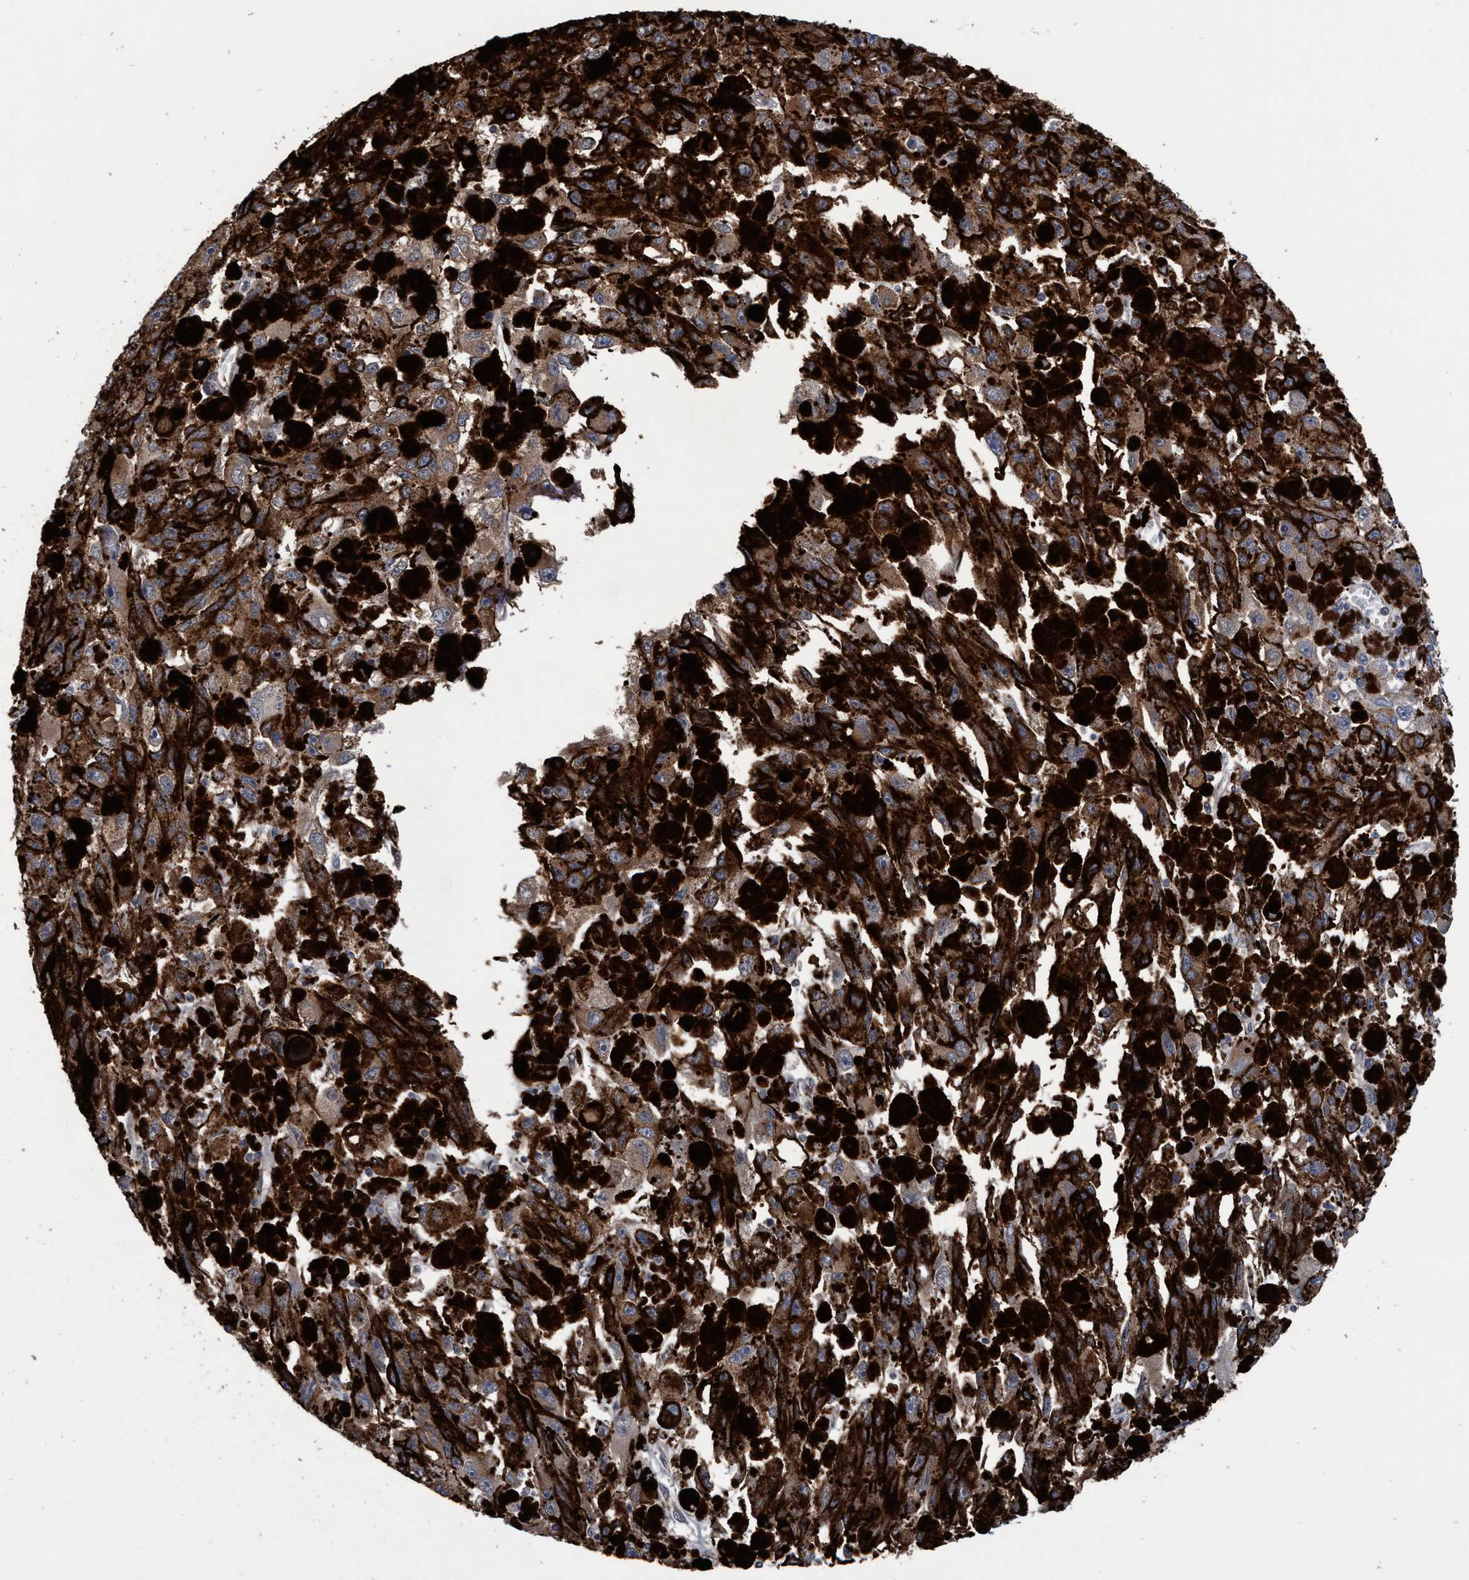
{"staining": {"intensity": "moderate", "quantity": ">75%", "location": "cytoplasmic/membranous"}, "tissue": "melanoma", "cell_type": "Tumor cells", "image_type": "cancer", "snomed": [{"axis": "morphology", "description": "Malignant melanoma, NOS"}, {"axis": "topography", "description": "Skin"}], "caption": "Human malignant melanoma stained with a brown dye reveals moderate cytoplasmic/membranous positive positivity in about >75% of tumor cells.", "gene": "BBS9", "patient": {"sex": "female", "age": 104}}